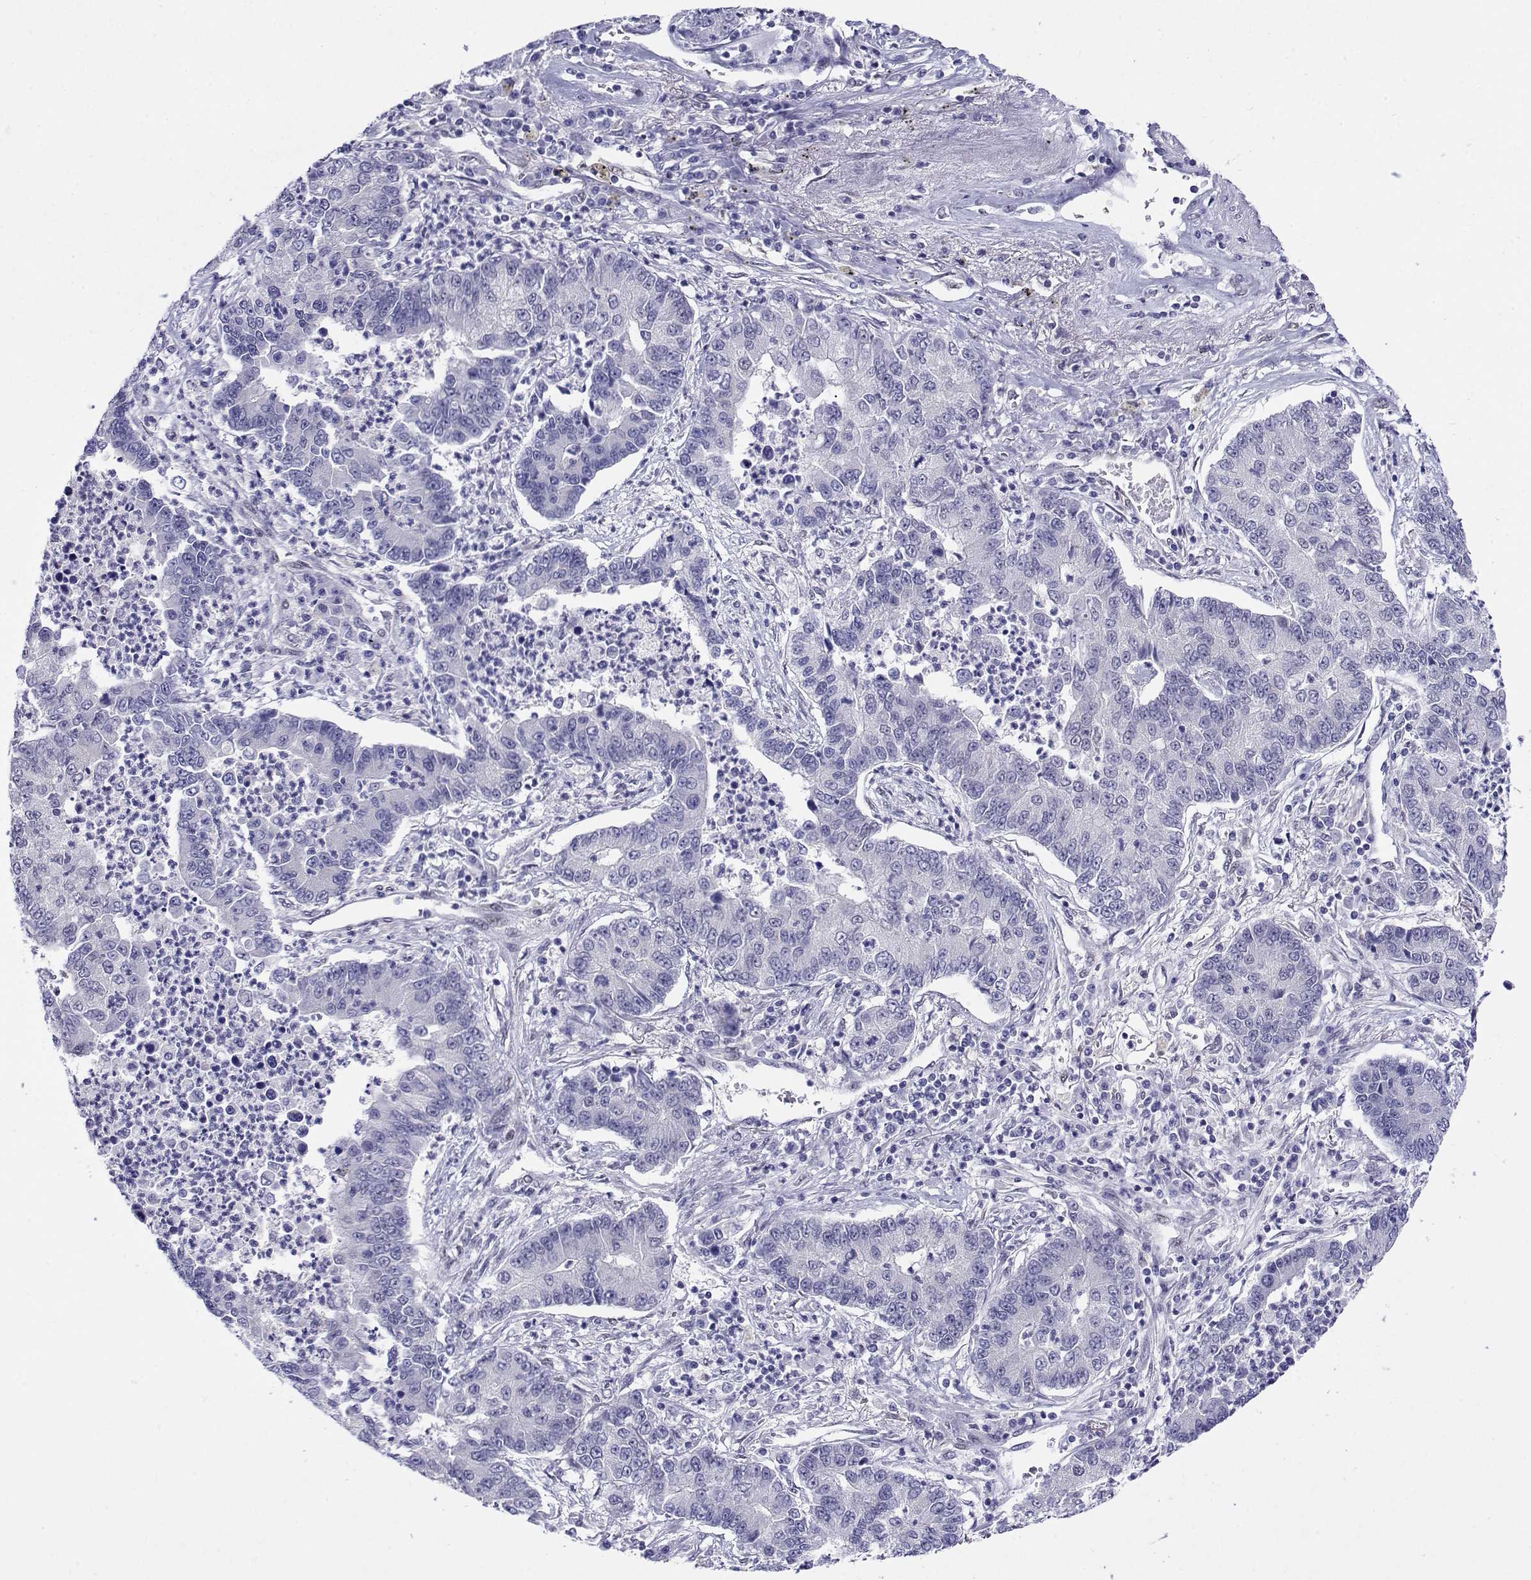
{"staining": {"intensity": "negative", "quantity": "none", "location": "none"}, "tissue": "lung cancer", "cell_type": "Tumor cells", "image_type": "cancer", "snomed": [{"axis": "morphology", "description": "Adenocarcinoma, NOS"}, {"axis": "topography", "description": "Lung"}], "caption": "Immunohistochemical staining of lung cancer (adenocarcinoma) exhibits no significant expression in tumor cells. (Brightfield microscopy of DAB (3,3'-diaminobenzidine) IHC at high magnification).", "gene": "ERF", "patient": {"sex": "female", "age": 57}}